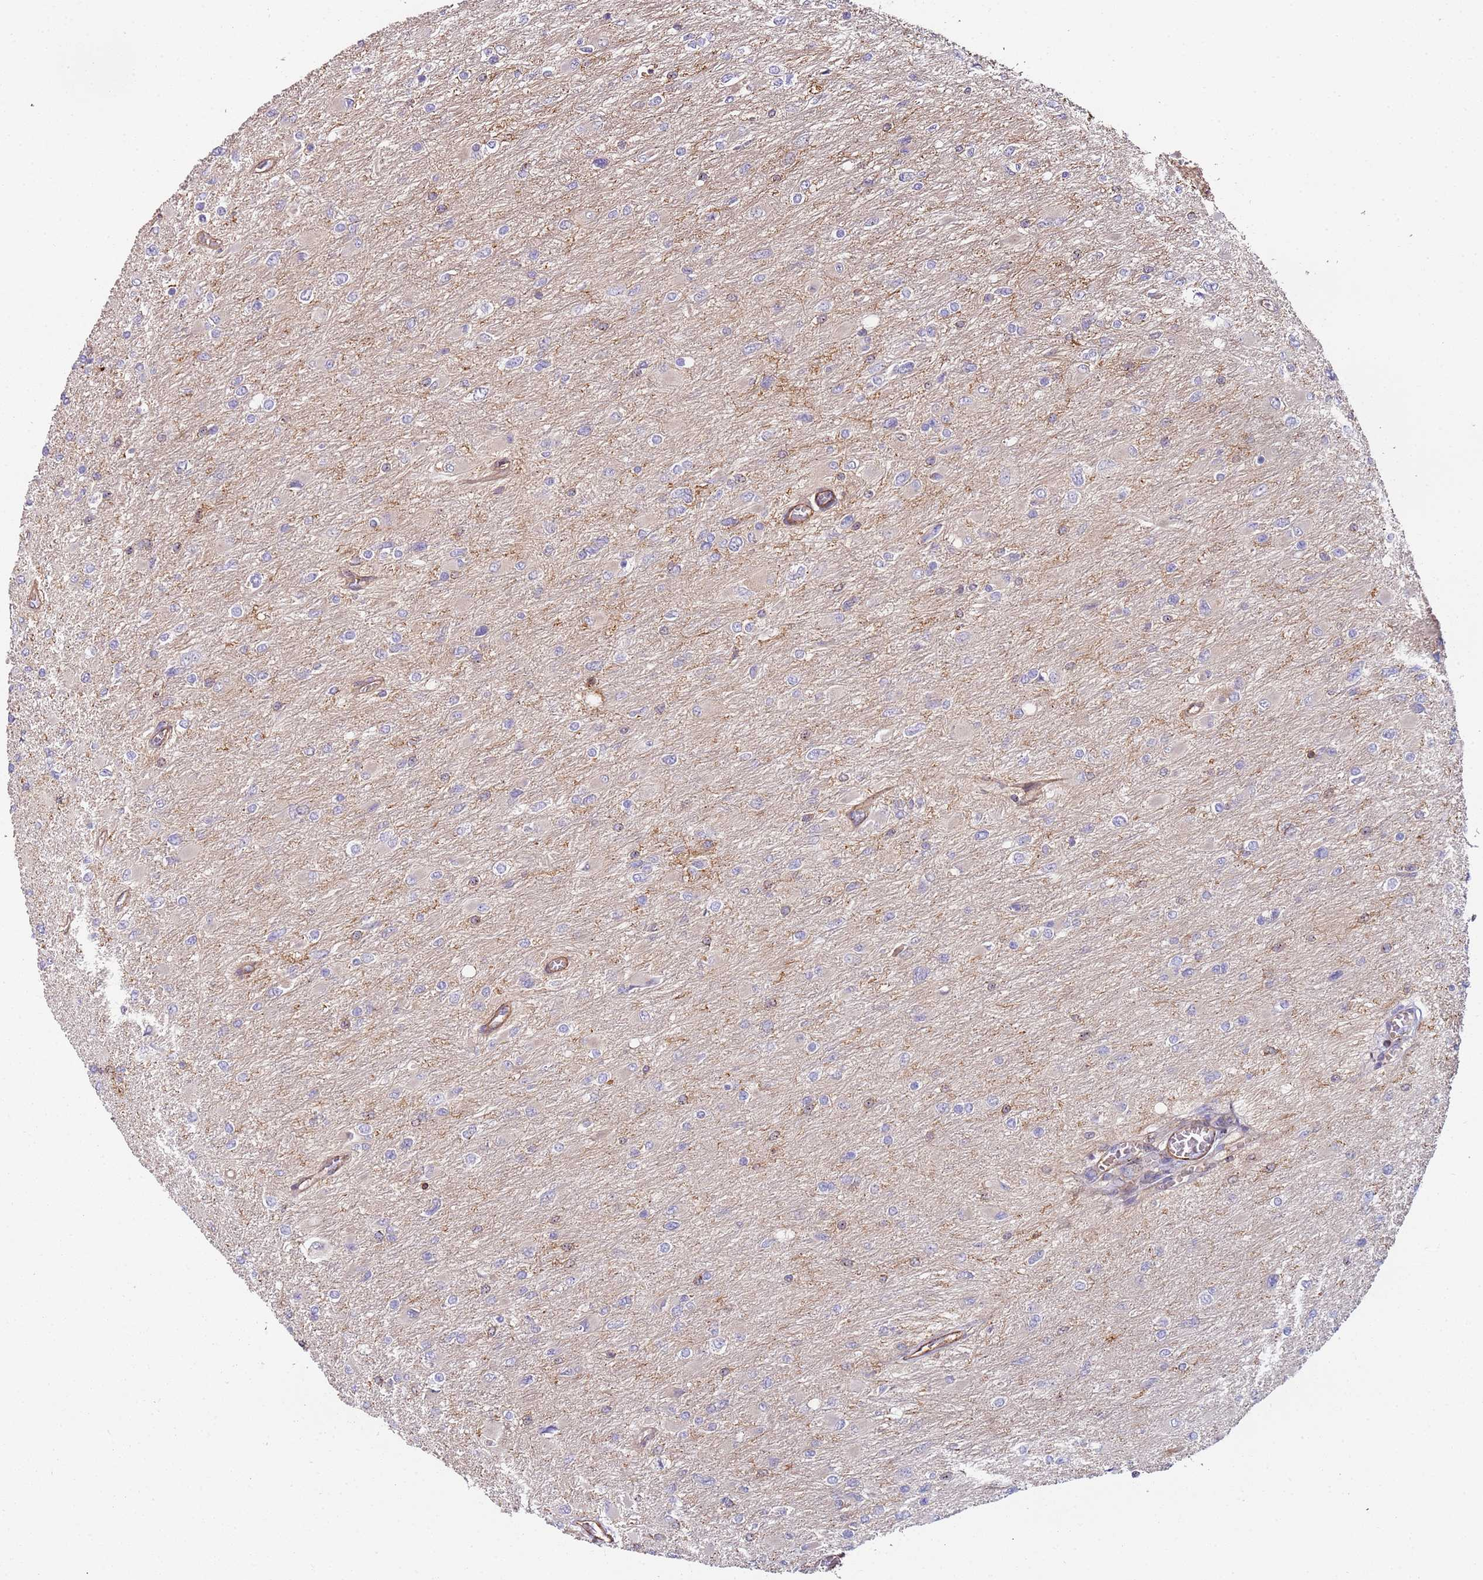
{"staining": {"intensity": "negative", "quantity": "none", "location": "none"}, "tissue": "glioma", "cell_type": "Tumor cells", "image_type": "cancer", "snomed": [{"axis": "morphology", "description": "Glioma, malignant, High grade"}, {"axis": "topography", "description": "Cerebral cortex"}], "caption": "Immunohistochemical staining of human high-grade glioma (malignant) exhibits no significant staining in tumor cells.", "gene": "CYP2U1", "patient": {"sex": "female", "age": 36}}